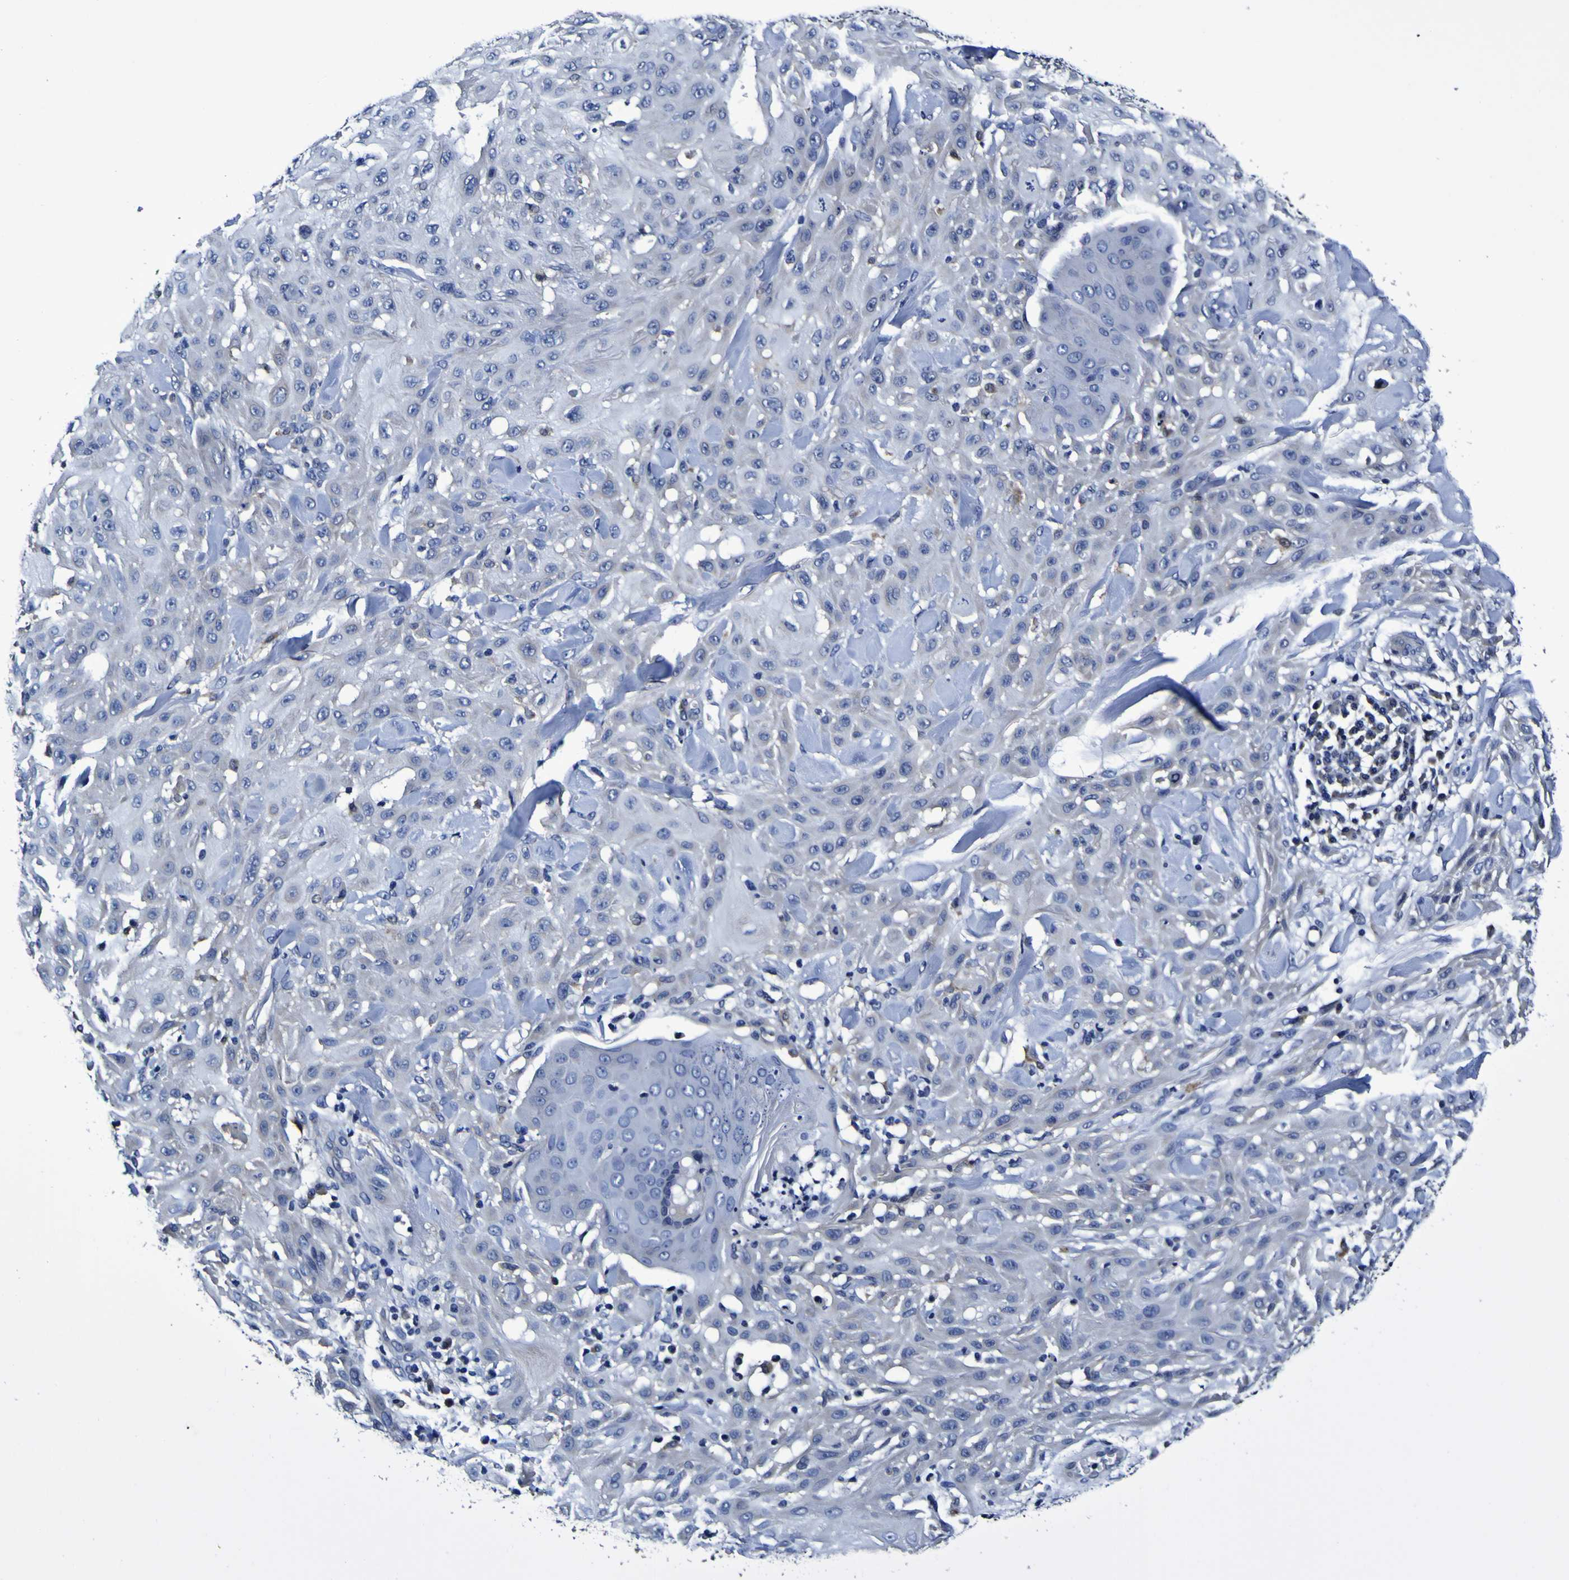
{"staining": {"intensity": "negative", "quantity": "none", "location": "none"}, "tissue": "skin cancer", "cell_type": "Tumor cells", "image_type": "cancer", "snomed": [{"axis": "morphology", "description": "Squamous cell carcinoma, NOS"}, {"axis": "topography", "description": "Skin"}], "caption": "Photomicrograph shows no protein staining in tumor cells of skin squamous cell carcinoma tissue. (DAB immunohistochemistry (IHC), high magnification).", "gene": "GPX1", "patient": {"sex": "male", "age": 24}}